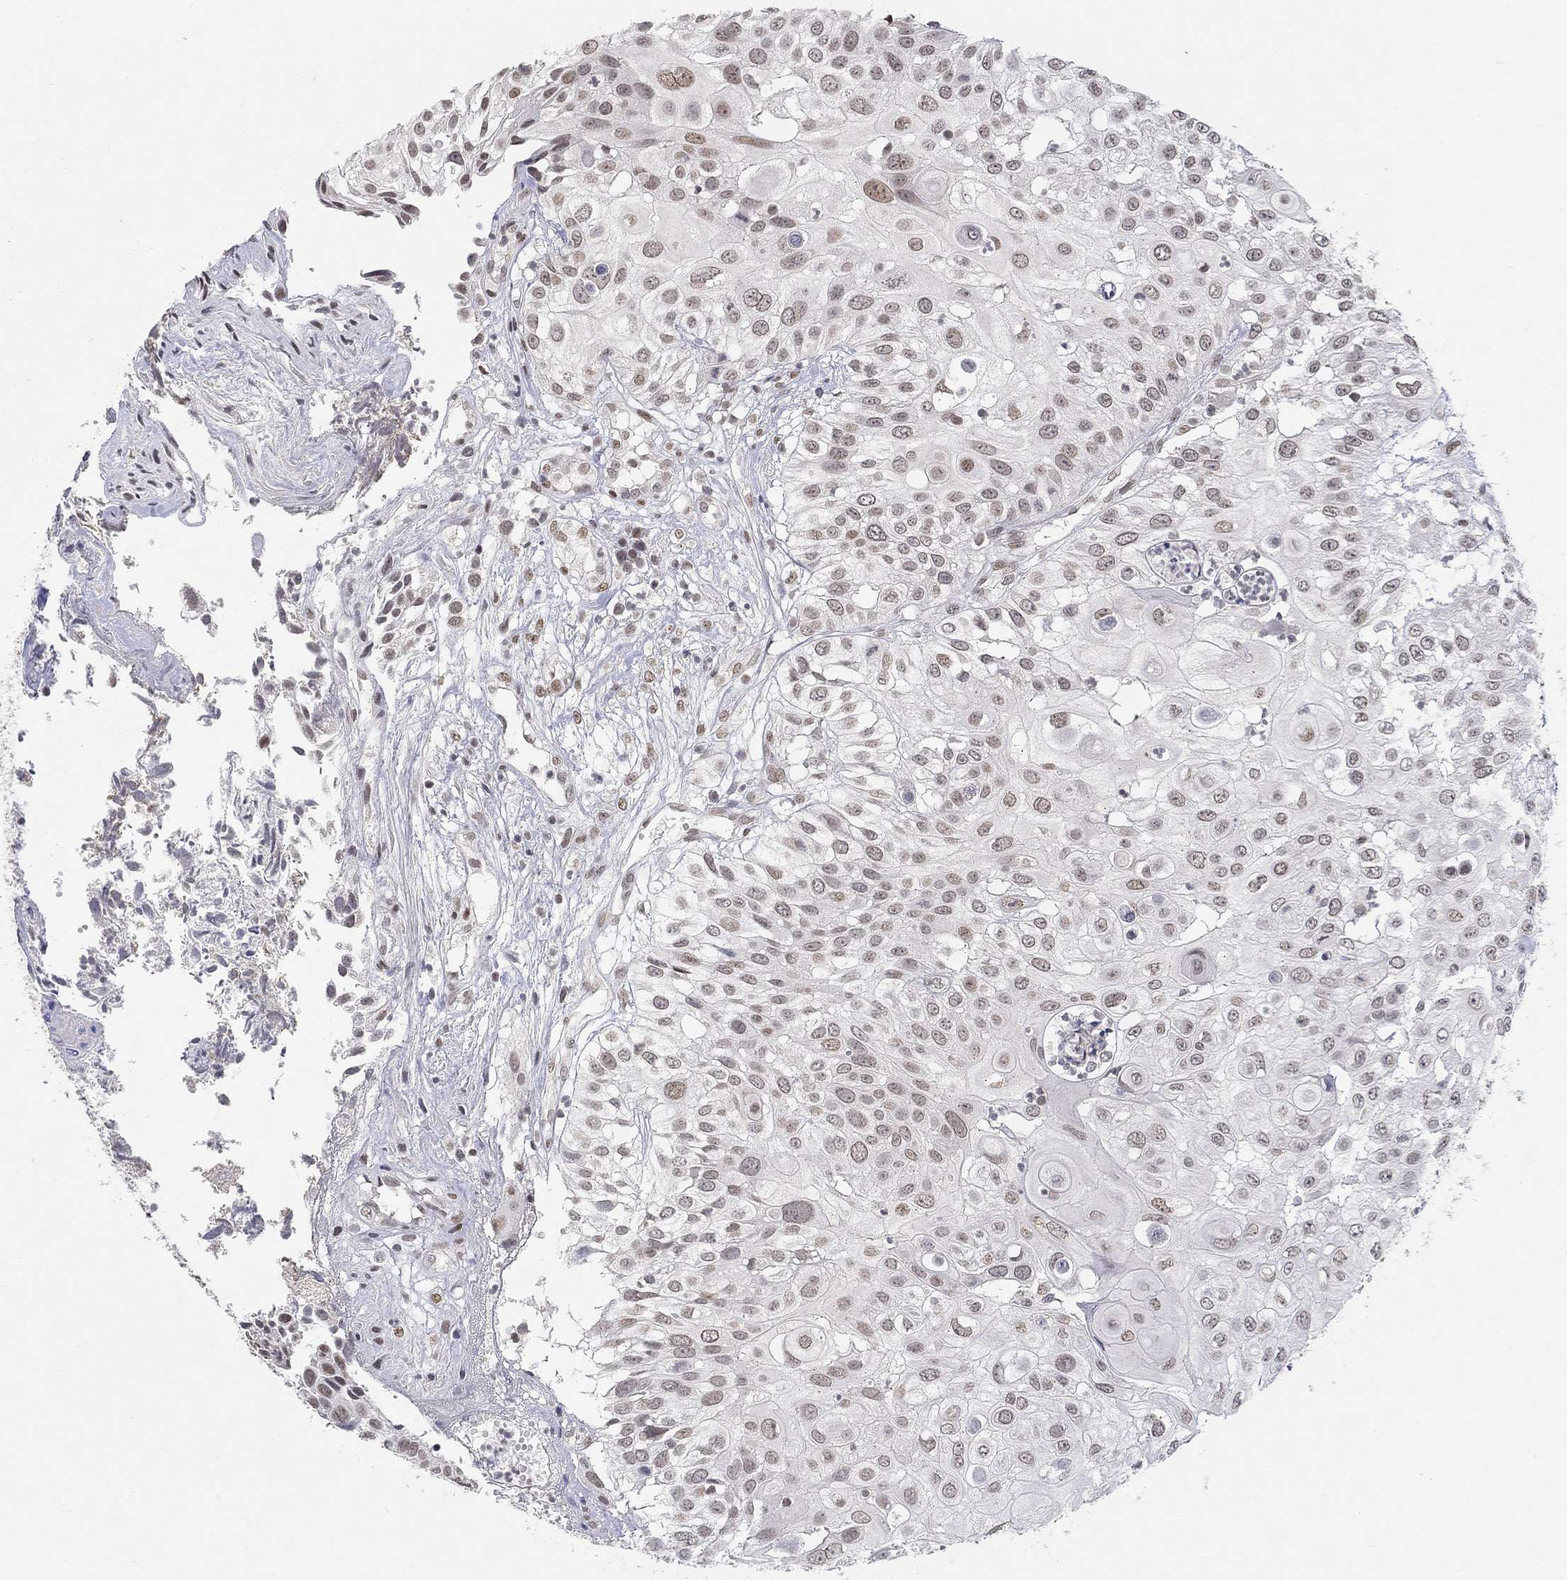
{"staining": {"intensity": "moderate", "quantity": "<25%", "location": "nuclear"}, "tissue": "urothelial cancer", "cell_type": "Tumor cells", "image_type": "cancer", "snomed": [{"axis": "morphology", "description": "Urothelial carcinoma, High grade"}, {"axis": "topography", "description": "Urinary bladder"}], "caption": "Protein expression analysis of urothelial carcinoma (high-grade) demonstrates moderate nuclear positivity in about <25% of tumor cells.", "gene": "KLF12", "patient": {"sex": "female", "age": 79}}